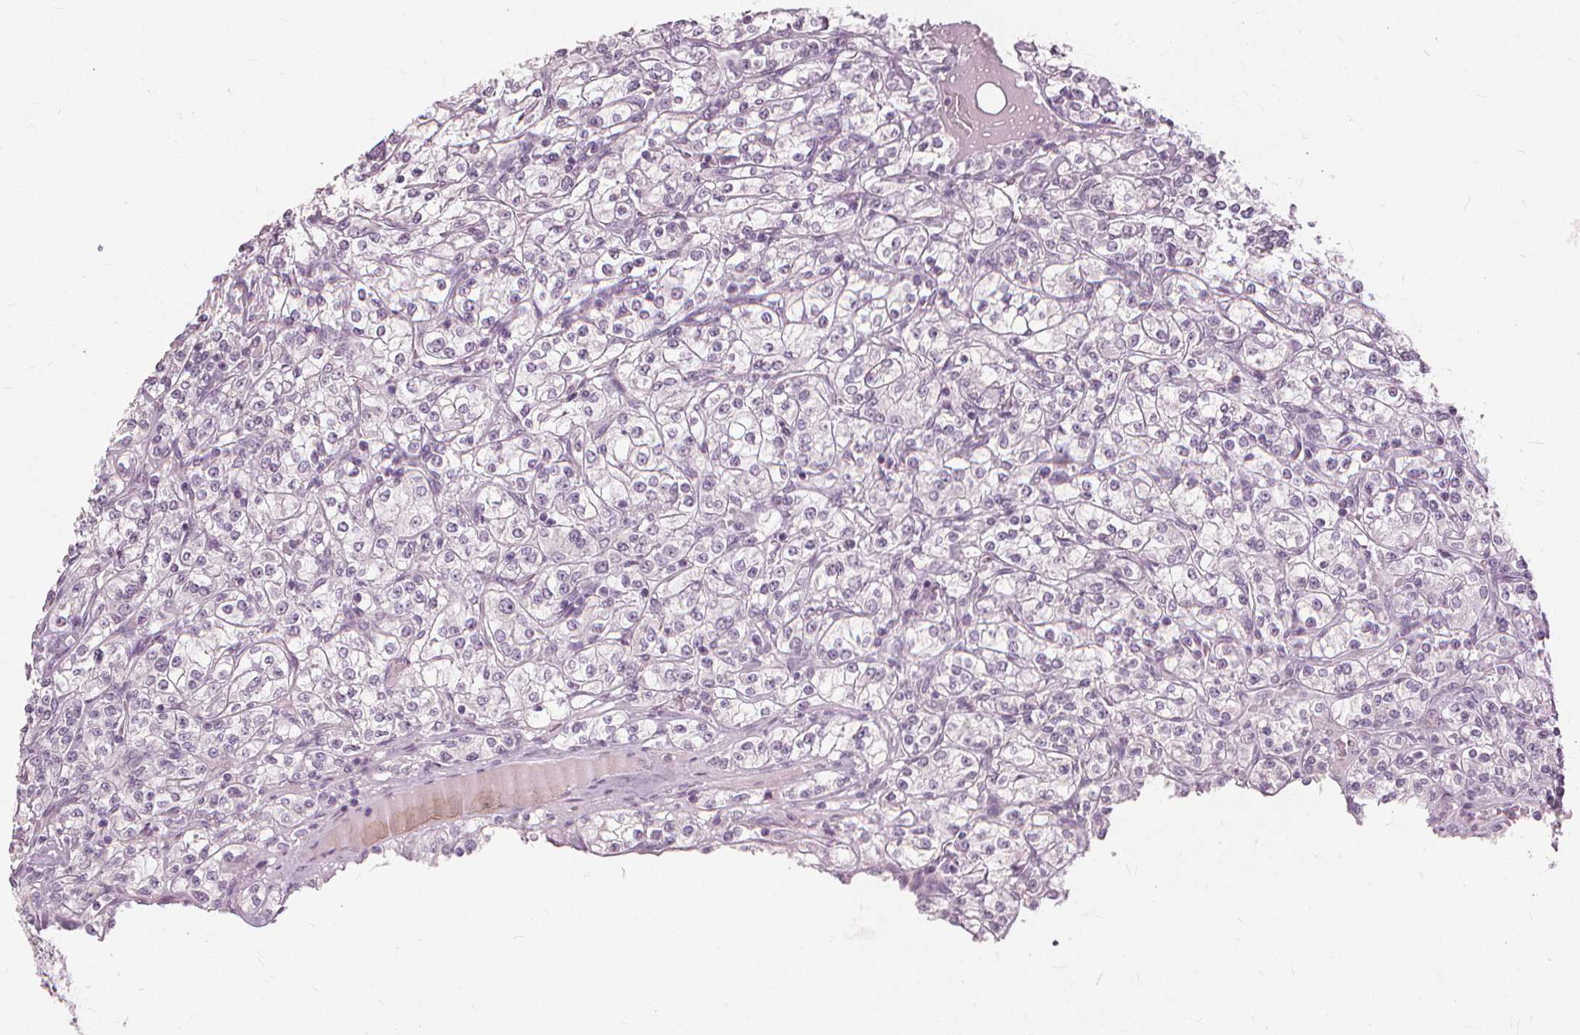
{"staining": {"intensity": "negative", "quantity": "none", "location": "none"}, "tissue": "renal cancer", "cell_type": "Tumor cells", "image_type": "cancer", "snomed": [{"axis": "morphology", "description": "Adenocarcinoma, NOS"}, {"axis": "topography", "description": "Kidney"}], "caption": "DAB (3,3'-diaminobenzidine) immunohistochemical staining of renal cancer reveals no significant positivity in tumor cells. Nuclei are stained in blue.", "gene": "SFTPD", "patient": {"sex": "male", "age": 77}}